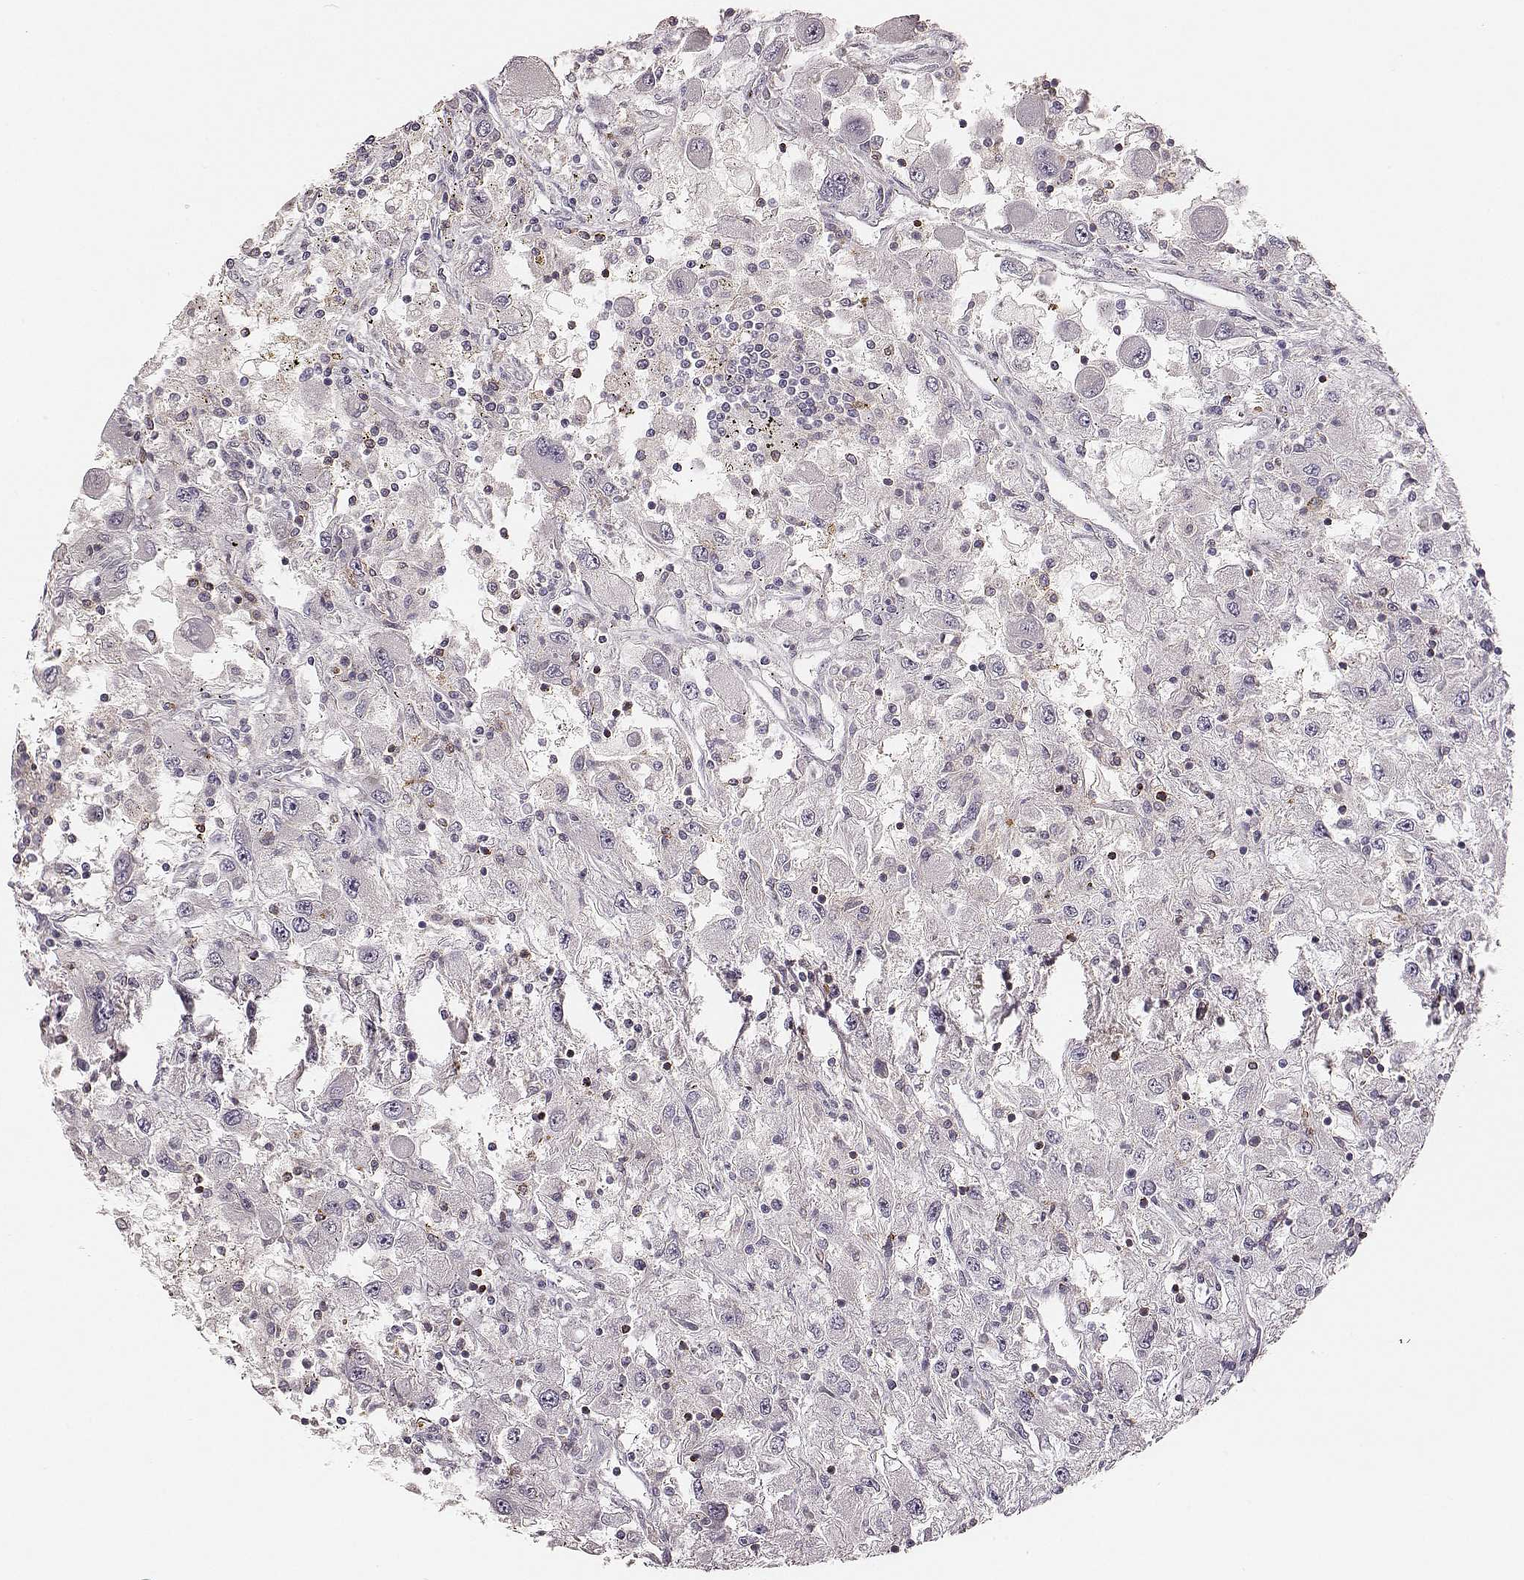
{"staining": {"intensity": "negative", "quantity": "none", "location": "none"}, "tissue": "renal cancer", "cell_type": "Tumor cells", "image_type": "cancer", "snomed": [{"axis": "morphology", "description": "Adenocarcinoma, NOS"}, {"axis": "topography", "description": "Kidney"}], "caption": "Histopathology image shows no significant protein expression in tumor cells of renal cancer.", "gene": "ZYX", "patient": {"sex": "female", "age": 67}}